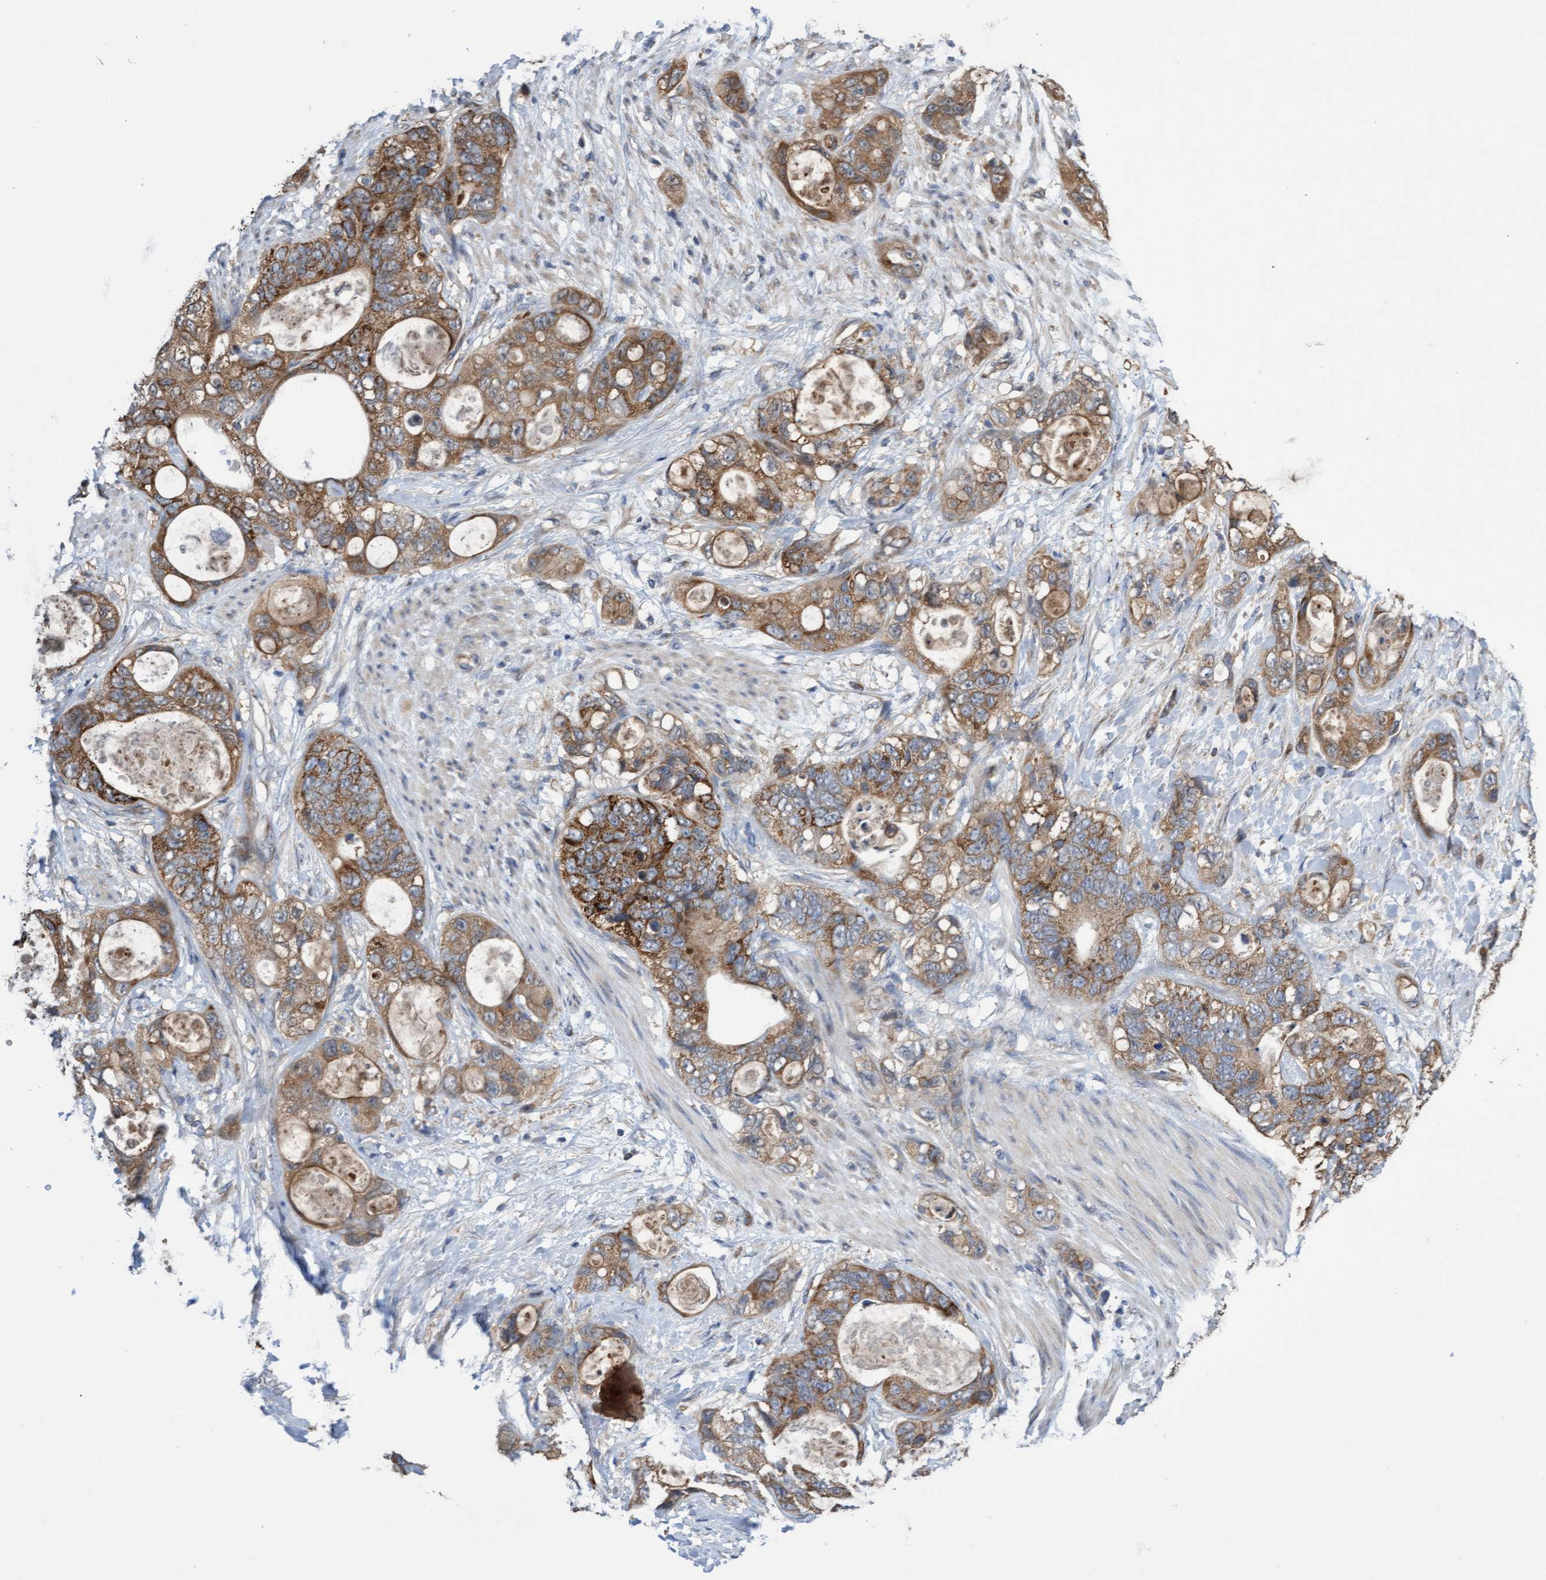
{"staining": {"intensity": "moderate", "quantity": ">75%", "location": "cytoplasmic/membranous"}, "tissue": "stomach cancer", "cell_type": "Tumor cells", "image_type": "cancer", "snomed": [{"axis": "morphology", "description": "Normal tissue, NOS"}, {"axis": "morphology", "description": "Adenocarcinoma, NOS"}, {"axis": "topography", "description": "Stomach"}], "caption": "High-power microscopy captured an IHC histopathology image of stomach cancer, revealing moderate cytoplasmic/membranous positivity in approximately >75% of tumor cells. Nuclei are stained in blue.", "gene": "ITFG1", "patient": {"sex": "female", "age": 89}}